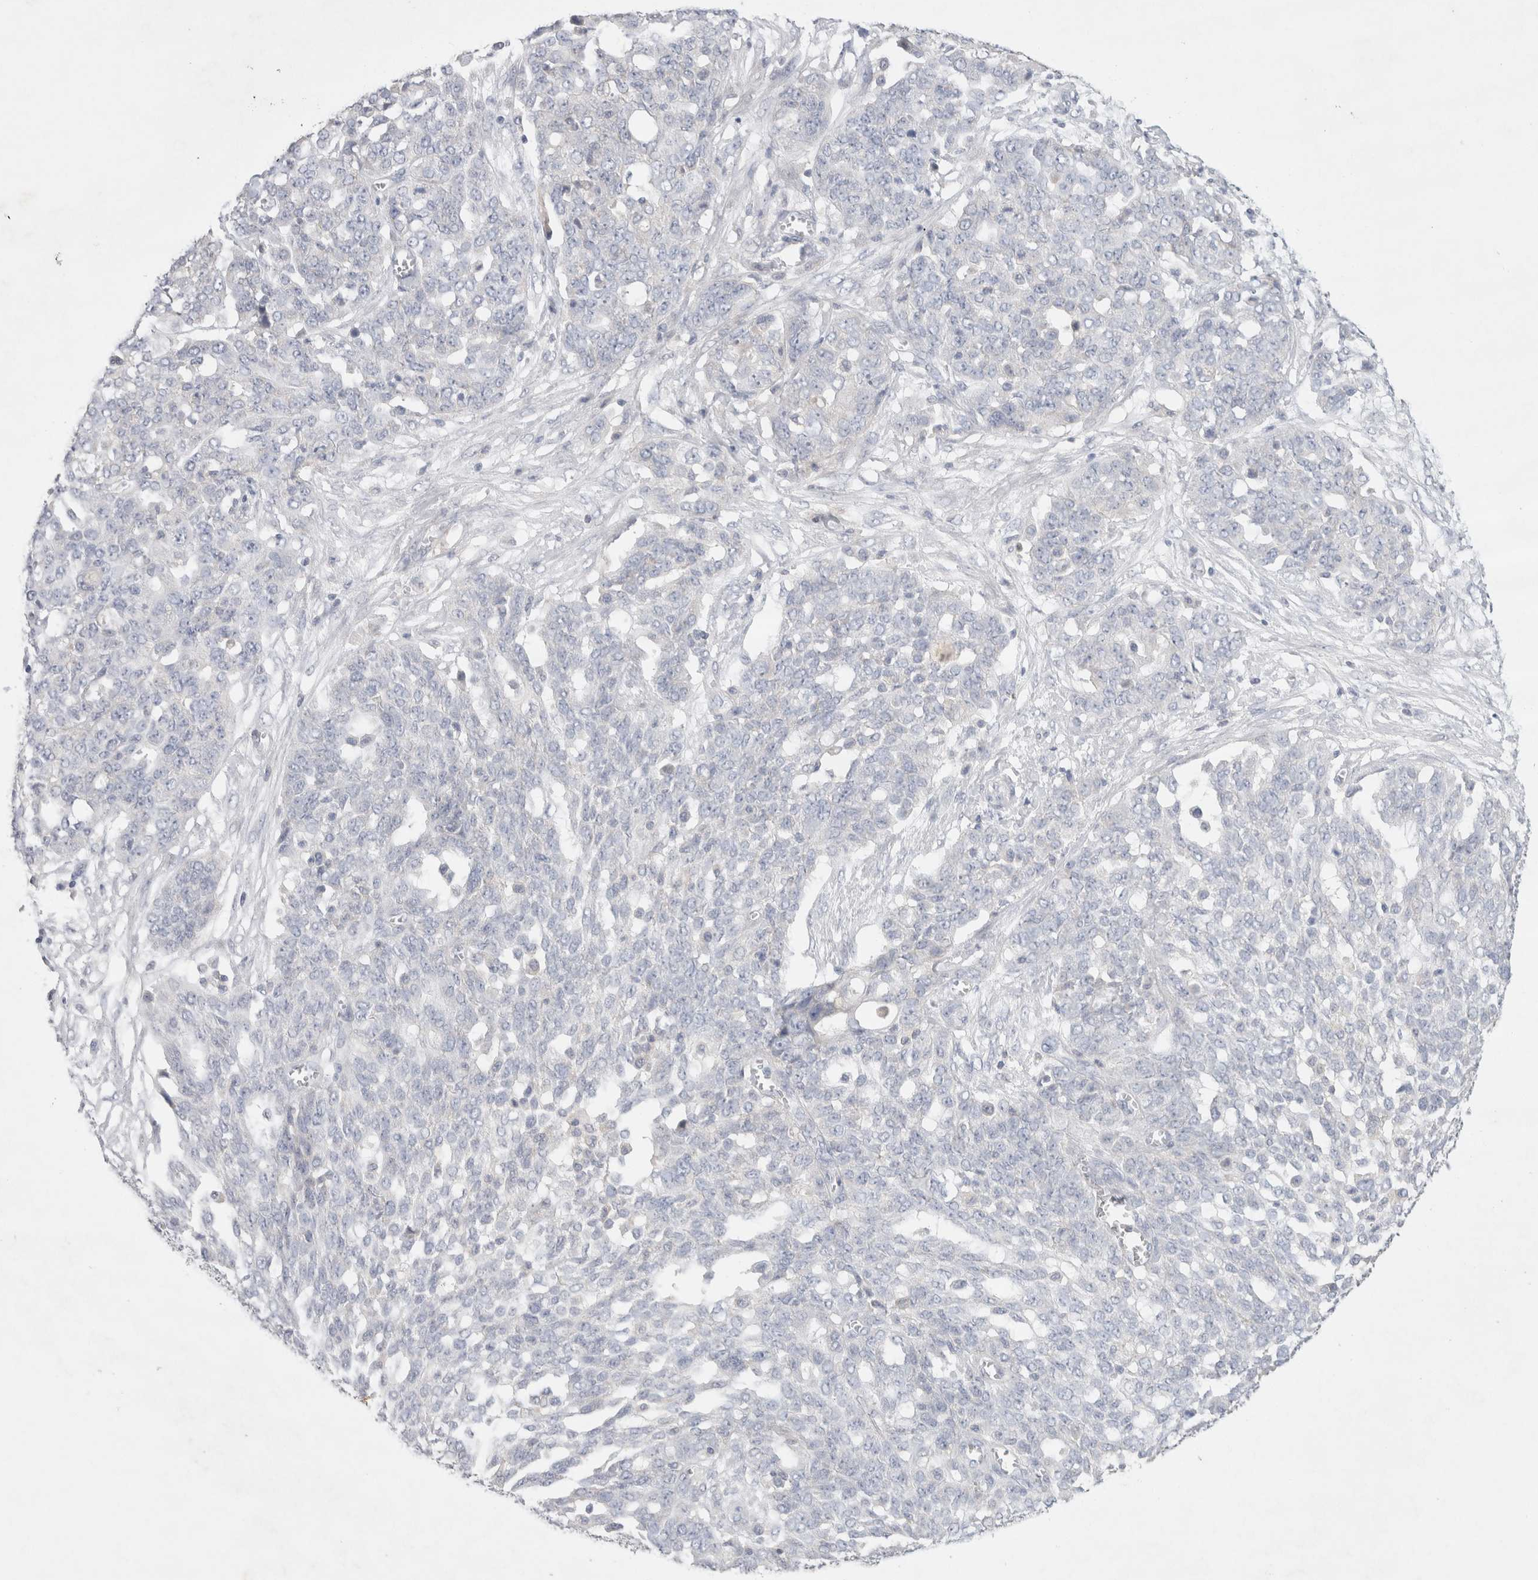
{"staining": {"intensity": "negative", "quantity": "none", "location": "none"}, "tissue": "ovarian cancer", "cell_type": "Tumor cells", "image_type": "cancer", "snomed": [{"axis": "morphology", "description": "Cystadenocarcinoma, serous, NOS"}, {"axis": "topography", "description": "Soft tissue"}, {"axis": "topography", "description": "Ovary"}], "caption": "Immunohistochemistry of human ovarian cancer displays no expression in tumor cells.", "gene": "MPP2", "patient": {"sex": "female", "age": 57}}